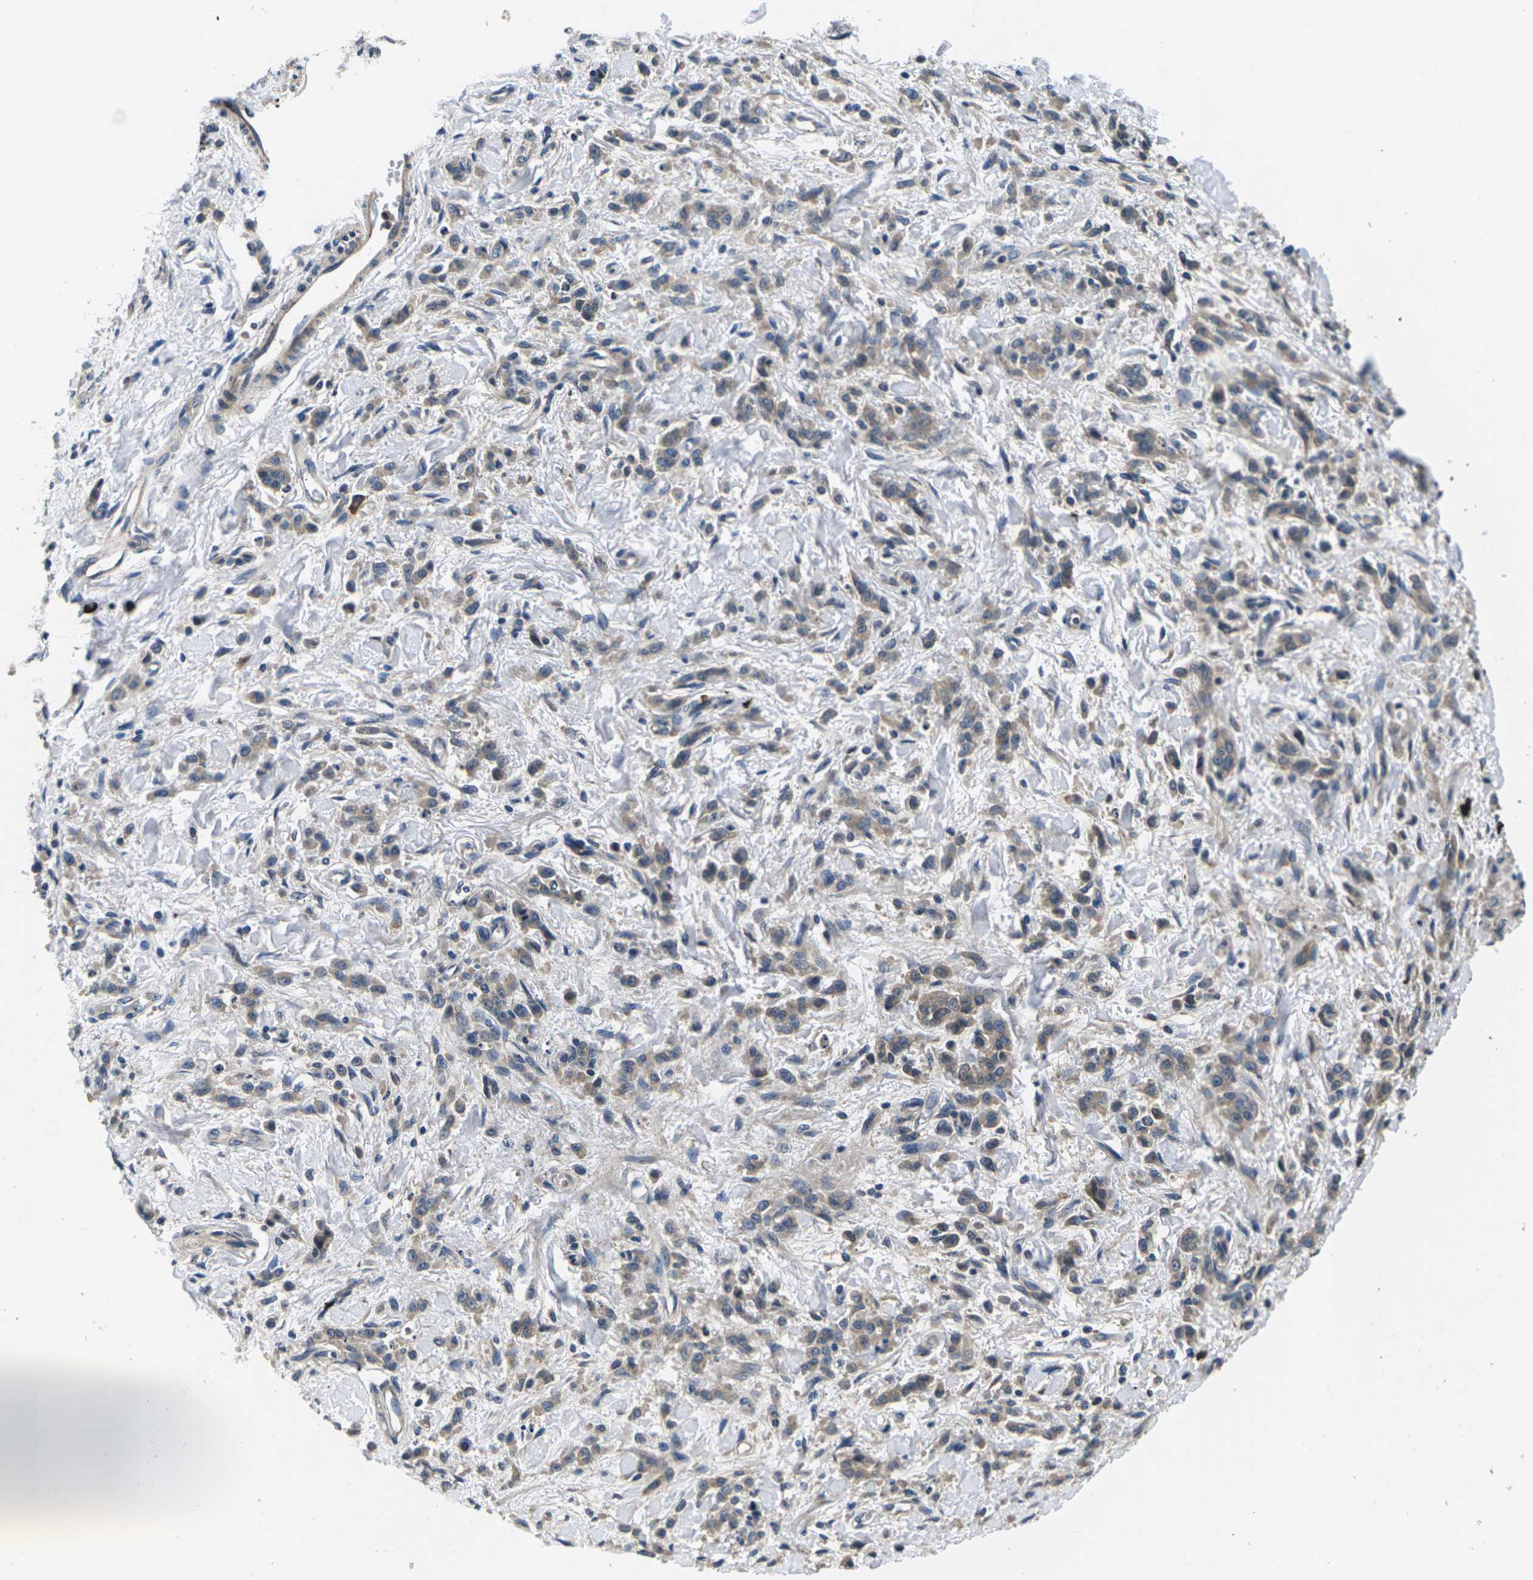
{"staining": {"intensity": "weak", "quantity": ">75%", "location": "cytoplasmic/membranous"}, "tissue": "stomach cancer", "cell_type": "Tumor cells", "image_type": "cancer", "snomed": [{"axis": "morphology", "description": "Normal tissue, NOS"}, {"axis": "morphology", "description": "Adenocarcinoma, NOS"}, {"axis": "topography", "description": "Stomach"}], "caption": "Immunohistochemistry micrograph of neoplastic tissue: adenocarcinoma (stomach) stained using immunohistochemistry demonstrates low levels of weak protein expression localized specifically in the cytoplasmic/membranous of tumor cells, appearing as a cytoplasmic/membranous brown color.", "gene": "PLCE1", "patient": {"sex": "male", "age": 82}}